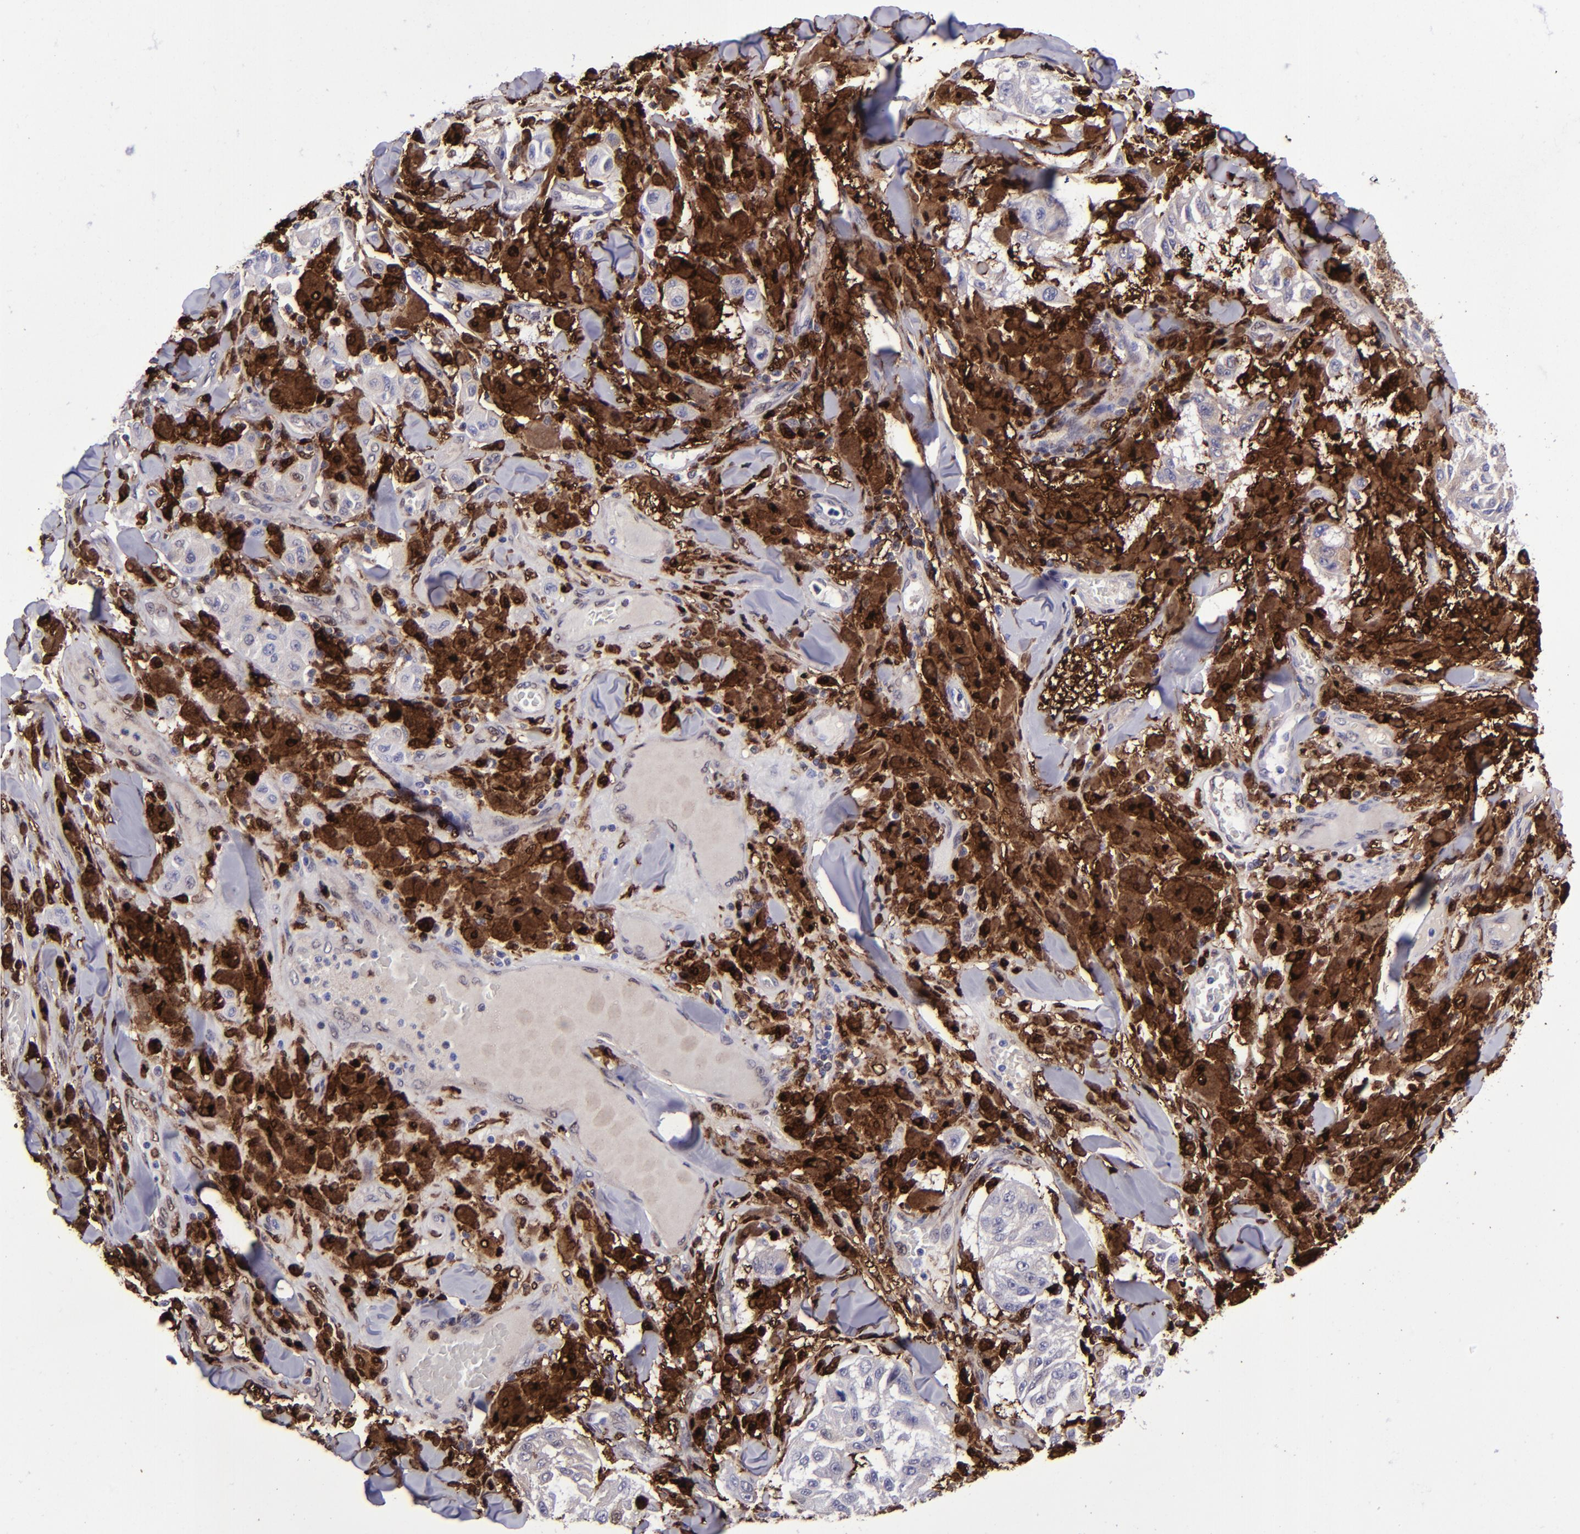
{"staining": {"intensity": "negative", "quantity": "none", "location": "none"}, "tissue": "melanoma", "cell_type": "Tumor cells", "image_type": "cancer", "snomed": [{"axis": "morphology", "description": "Malignant melanoma, NOS"}, {"axis": "topography", "description": "Skin"}], "caption": "High power microscopy photomicrograph of an IHC histopathology image of malignant melanoma, revealing no significant expression in tumor cells.", "gene": "TYMP", "patient": {"sex": "female", "age": 64}}